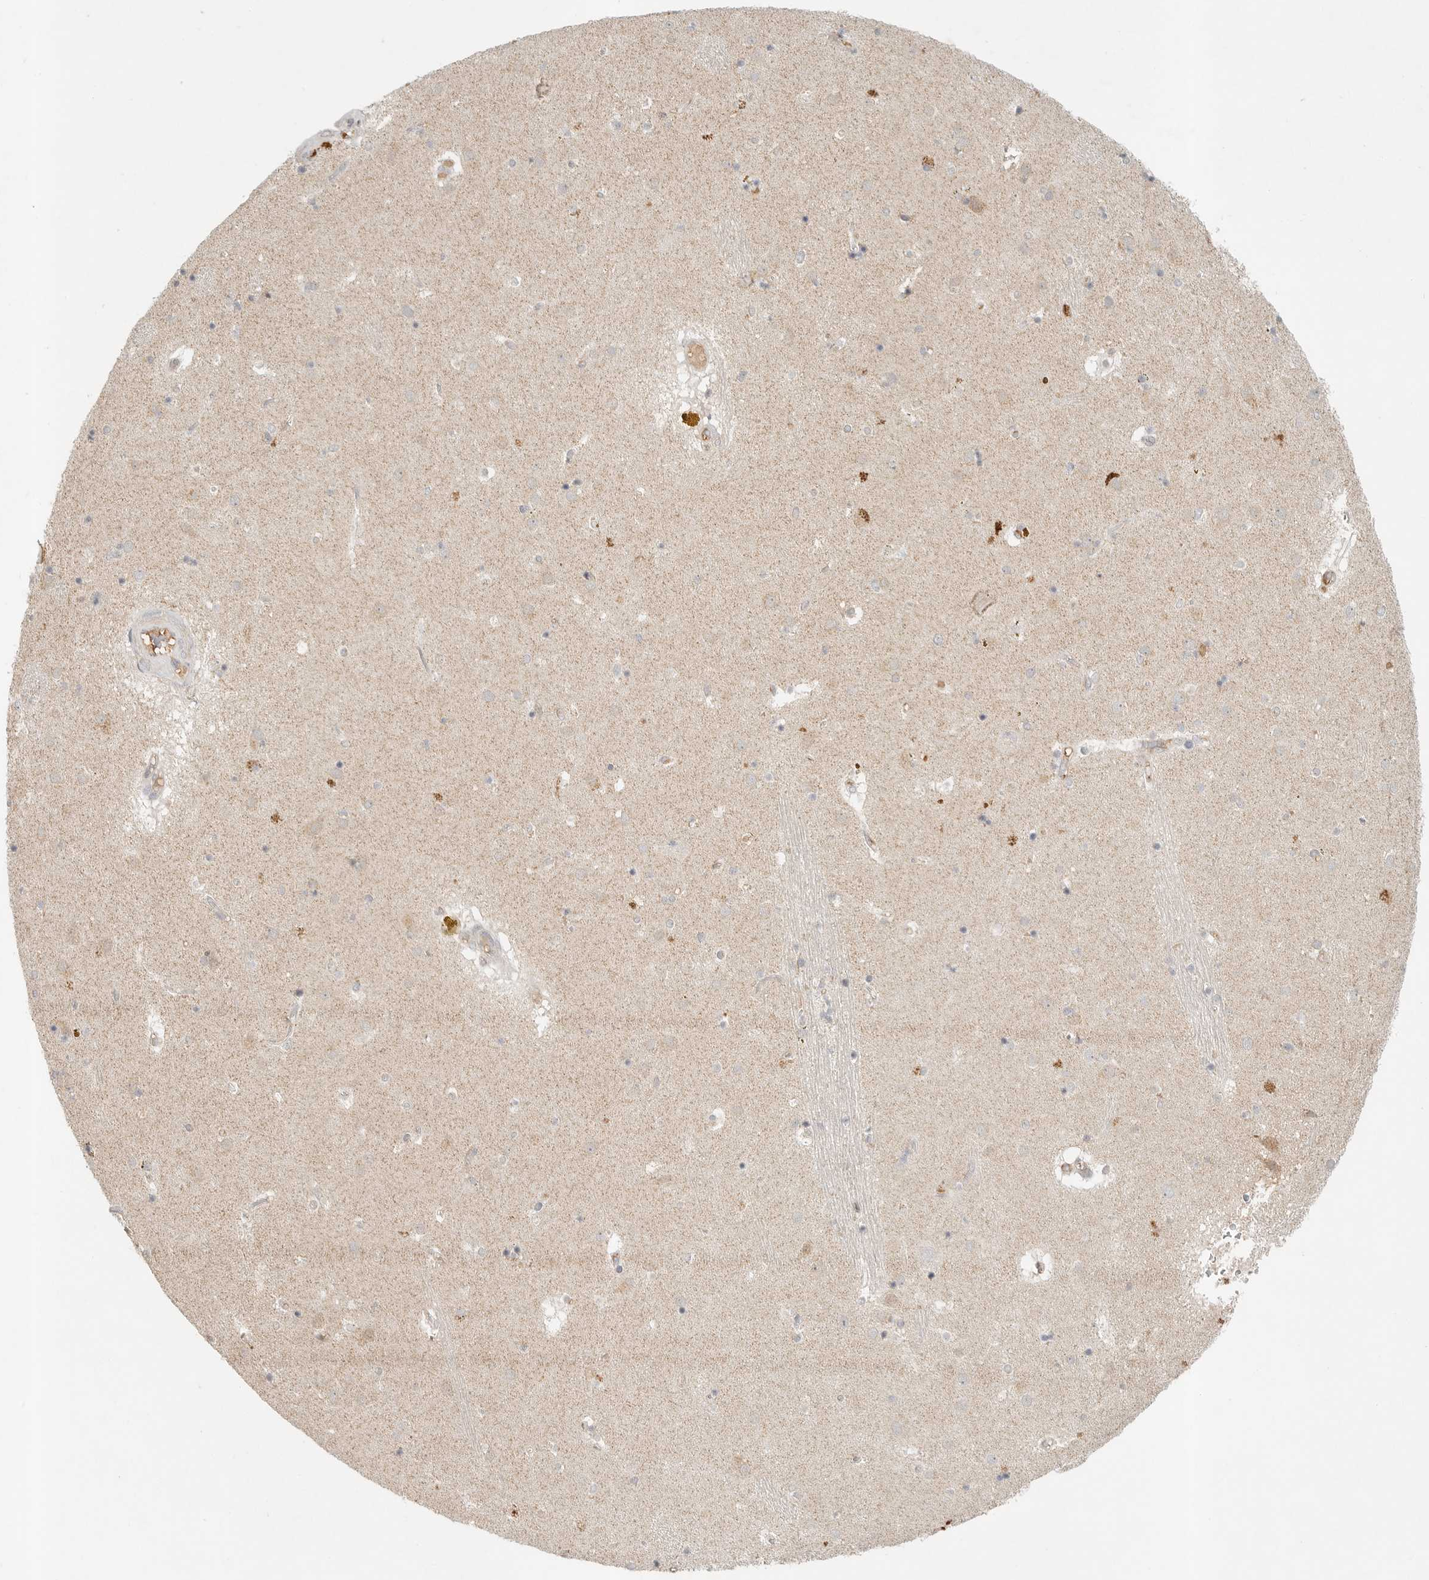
{"staining": {"intensity": "negative", "quantity": "none", "location": "none"}, "tissue": "caudate", "cell_type": "Glial cells", "image_type": "normal", "snomed": [{"axis": "morphology", "description": "Normal tissue, NOS"}, {"axis": "topography", "description": "Lateral ventricle wall"}], "caption": "Immunohistochemistry photomicrograph of normal human caudate stained for a protein (brown), which shows no expression in glial cells. The staining is performed using DAB (3,3'-diaminobenzidine) brown chromogen with nuclei counter-stained in using hematoxylin.", "gene": "SLC25A36", "patient": {"sex": "male", "age": 70}}